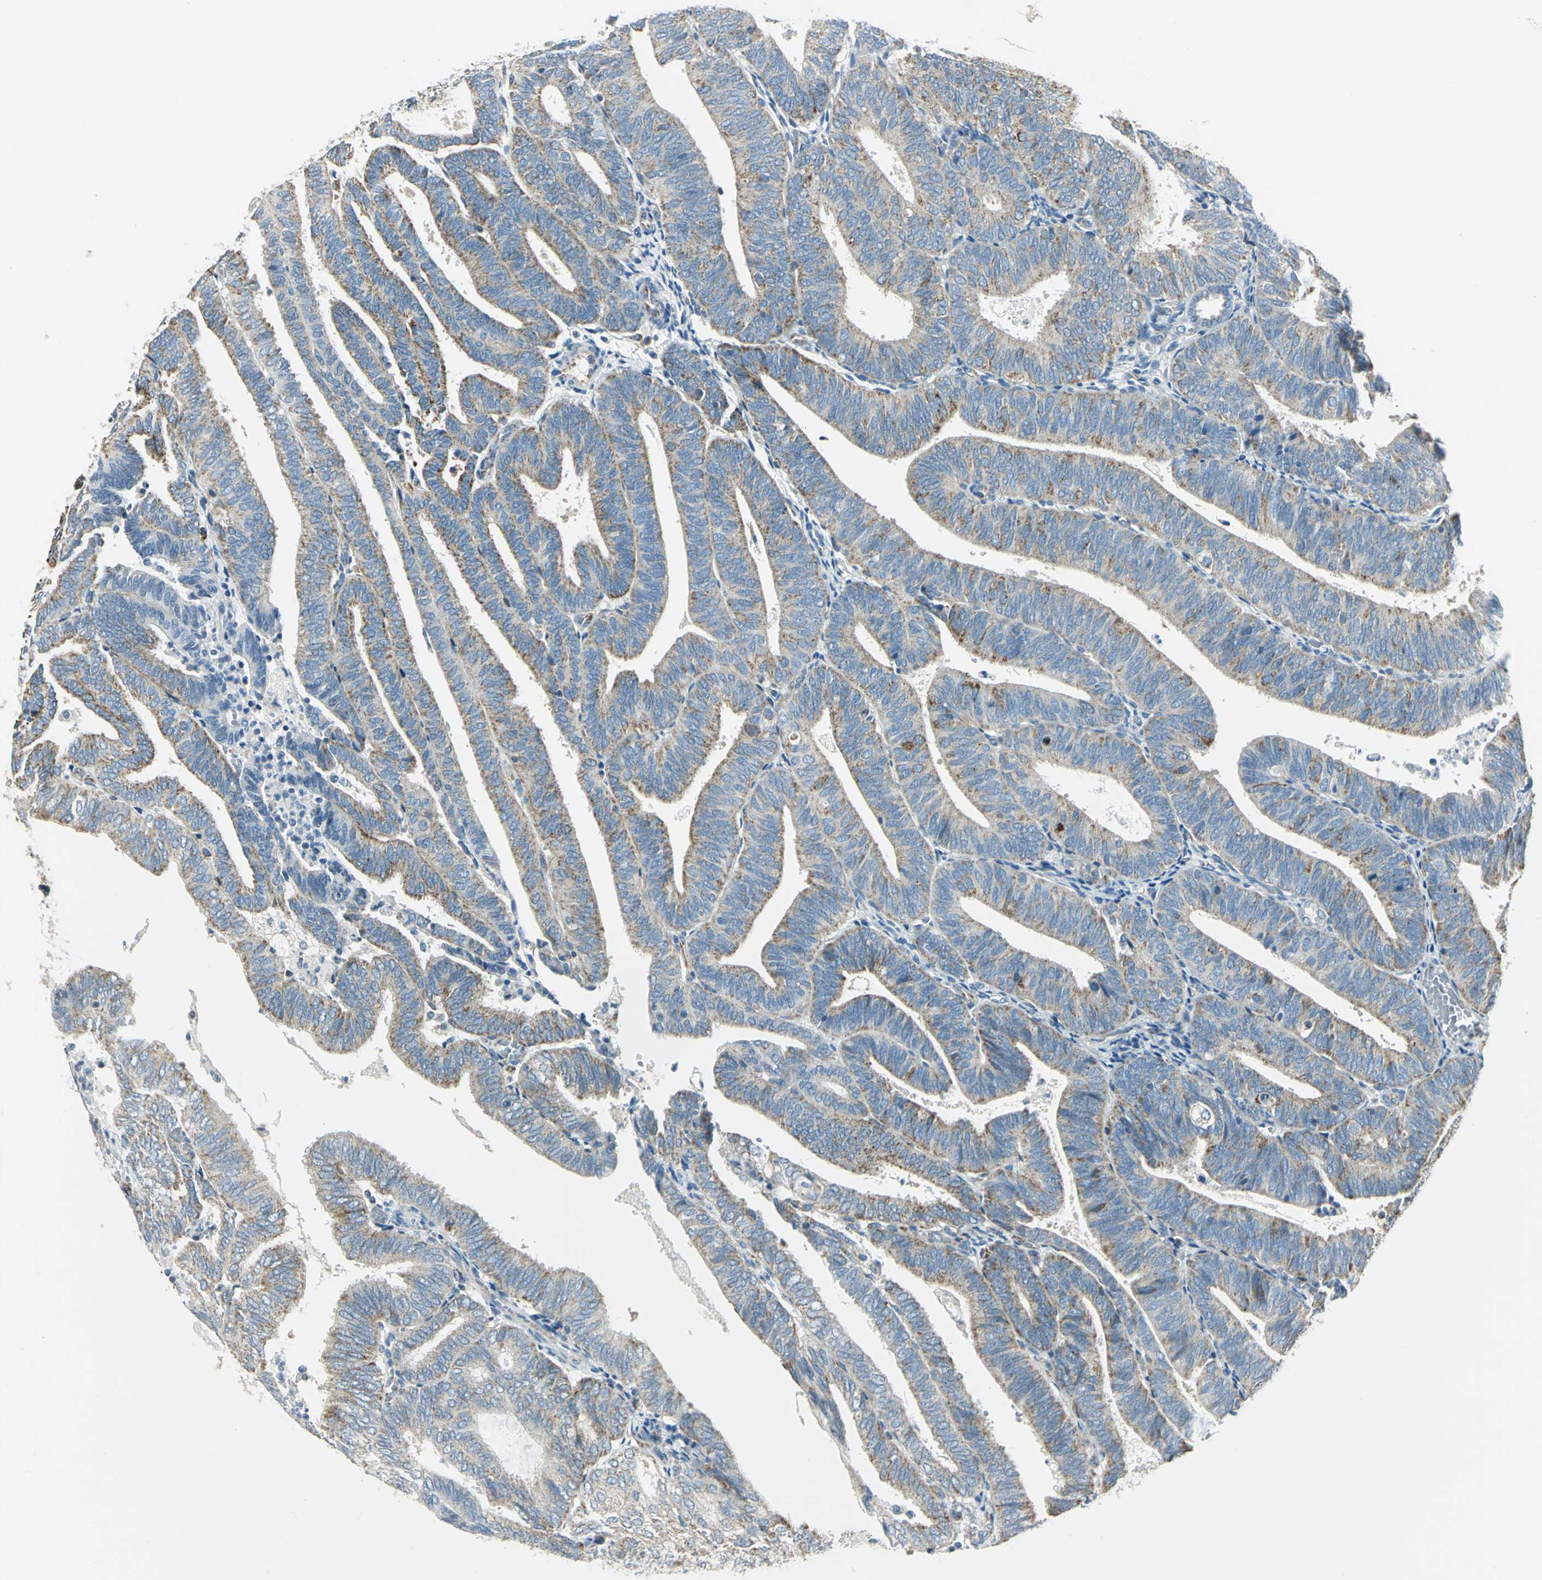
{"staining": {"intensity": "moderate", "quantity": ">75%", "location": "cytoplasmic/membranous"}, "tissue": "endometrial cancer", "cell_type": "Tumor cells", "image_type": "cancer", "snomed": [{"axis": "morphology", "description": "Adenocarcinoma, NOS"}, {"axis": "topography", "description": "Uterus"}], "caption": "High-magnification brightfield microscopy of endometrial cancer stained with DAB (3,3'-diaminobenzidine) (brown) and counterstained with hematoxylin (blue). tumor cells exhibit moderate cytoplasmic/membranous expression is identified in about>75% of cells.", "gene": "ACADM", "patient": {"sex": "female", "age": 60}}